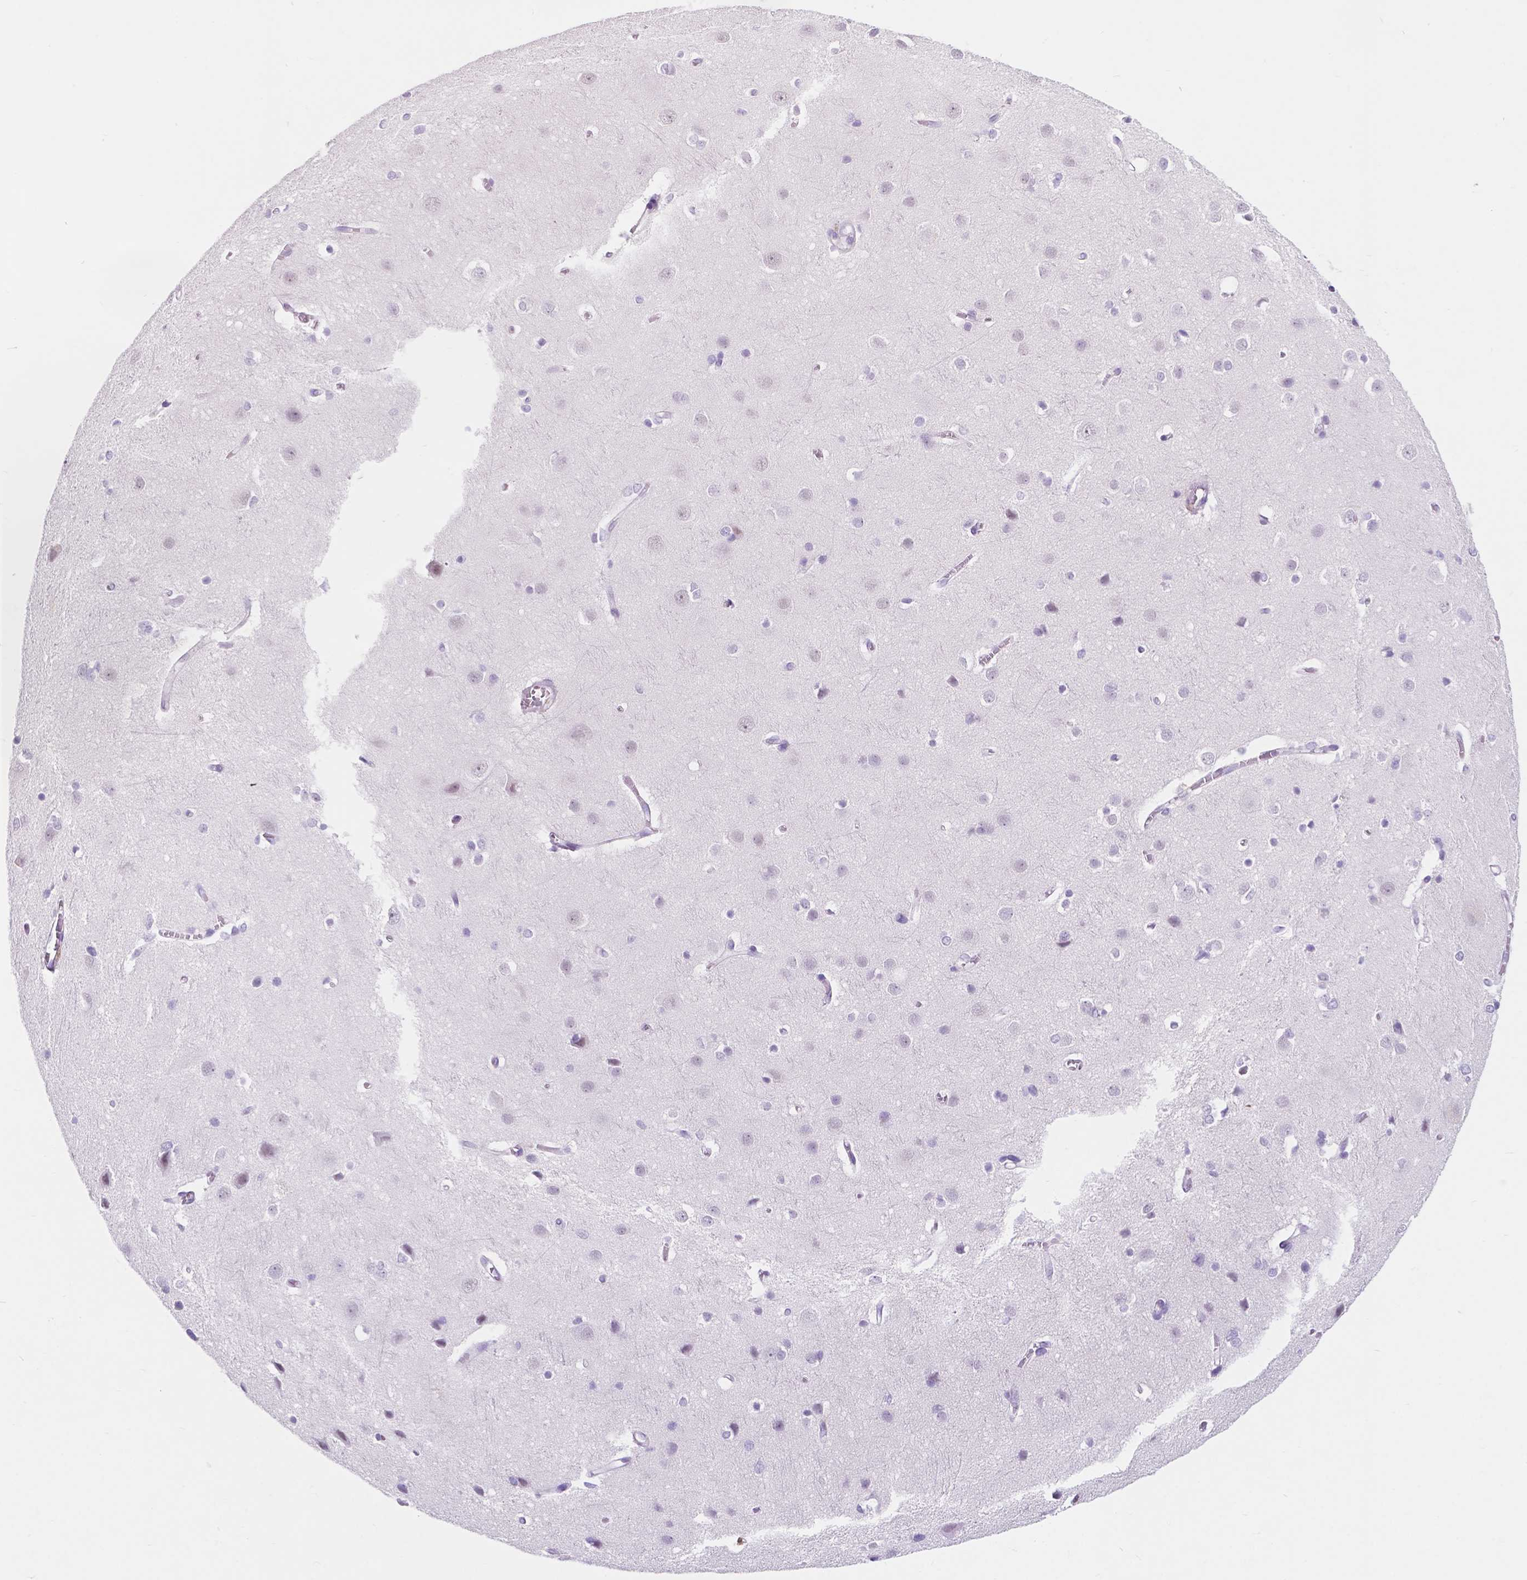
{"staining": {"intensity": "negative", "quantity": "none", "location": "none"}, "tissue": "cerebral cortex", "cell_type": "Endothelial cells", "image_type": "normal", "snomed": [{"axis": "morphology", "description": "Normal tissue, NOS"}, {"axis": "topography", "description": "Cerebral cortex"}], "caption": "High magnification brightfield microscopy of benign cerebral cortex stained with DAB (3,3'-diaminobenzidine) (brown) and counterstained with hematoxylin (blue): endothelial cells show no significant expression.", "gene": "CUZD1", "patient": {"sex": "male", "age": 37}}